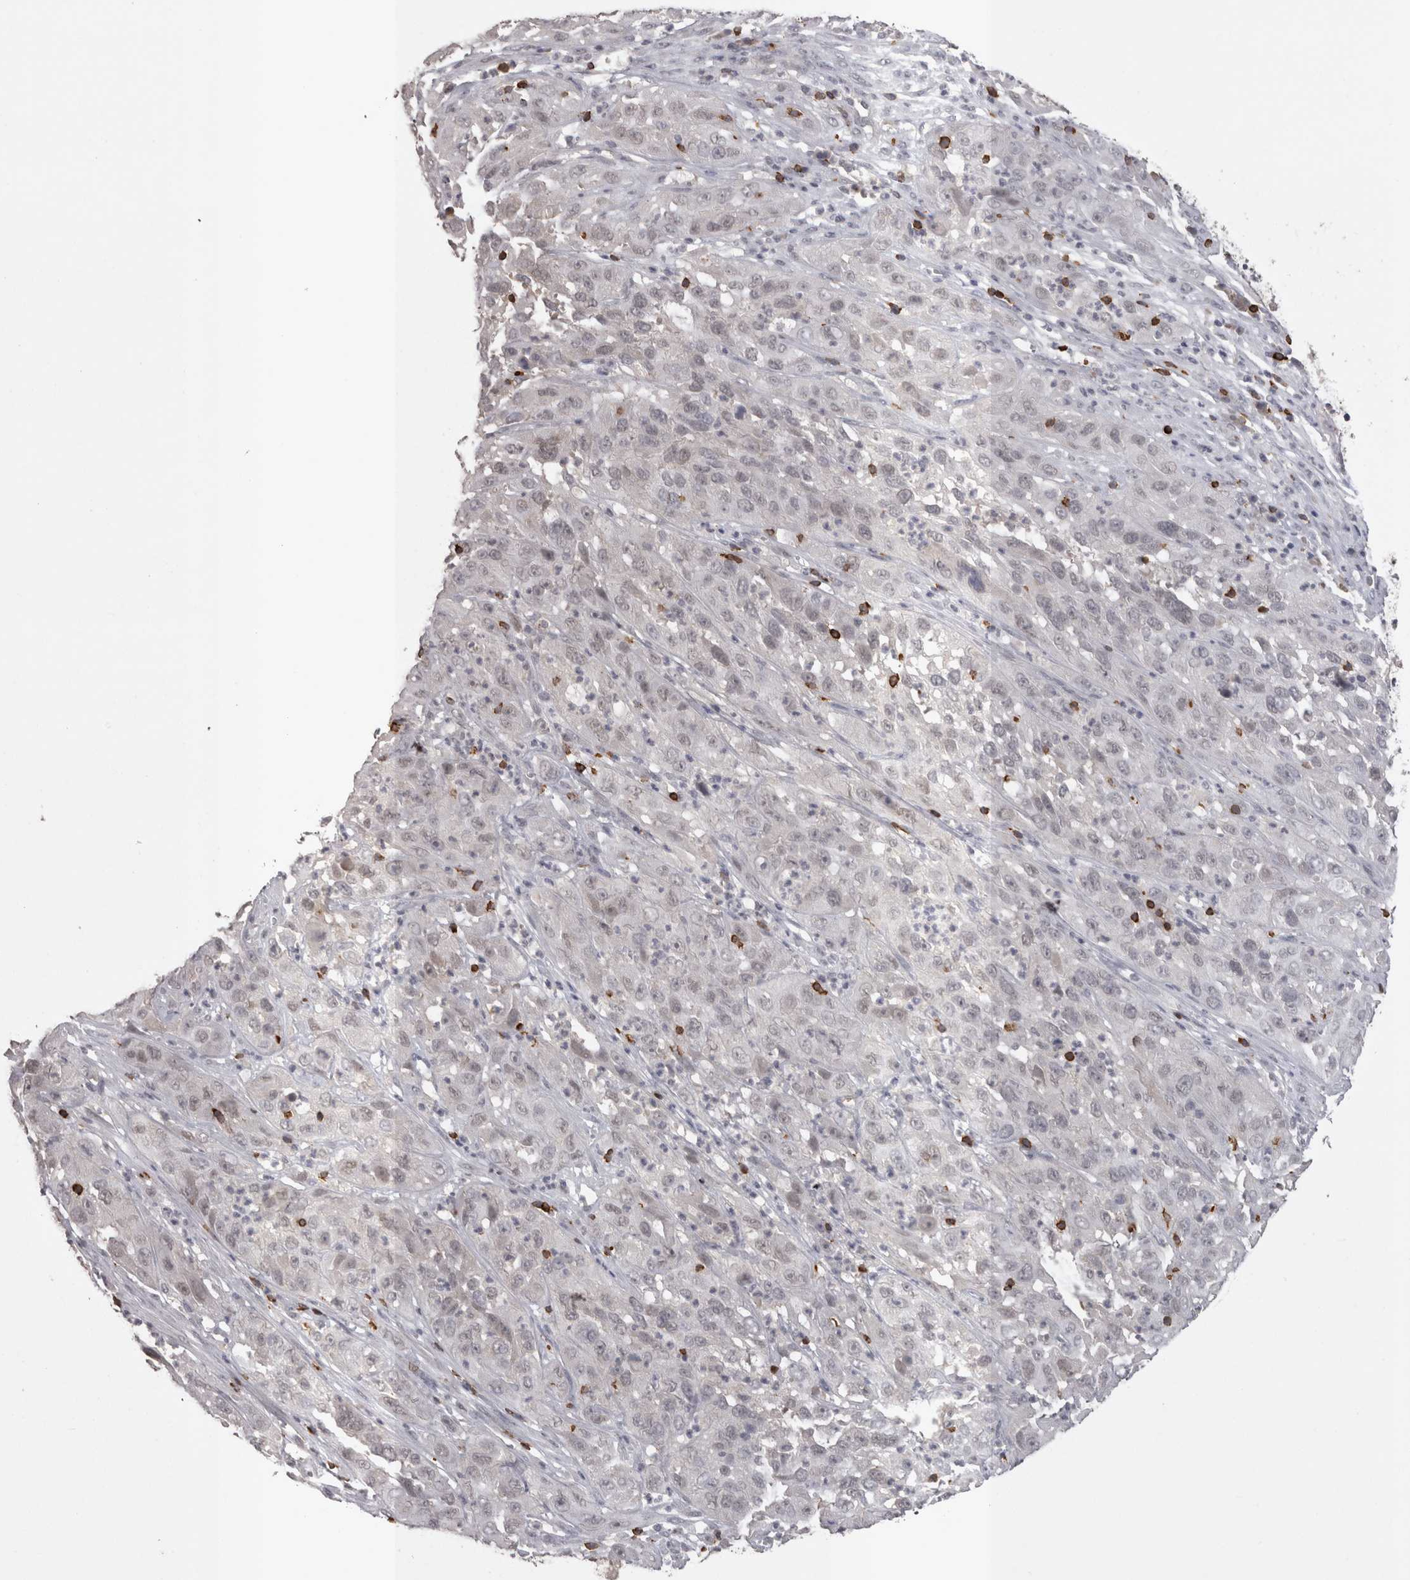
{"staining": {"intensity": "weak", "quantity": "<25%", "location": "nuclear"}, "tissue": "cervical cancer", "cell_type": "Tumor cells", "image_type": "cancer", "snomed": [{"axis": "morphology", "description": "Squamous cell carcinoma, NOS"}, {"axis": "topography", "description": "Cervix"}], "caption": "Immunohistochemistry (IHC) of human cervical cancer reveals no positivity in tumor cells.", "gene": "SKAP1", "patient": {"sex": "female", "age": 32}}